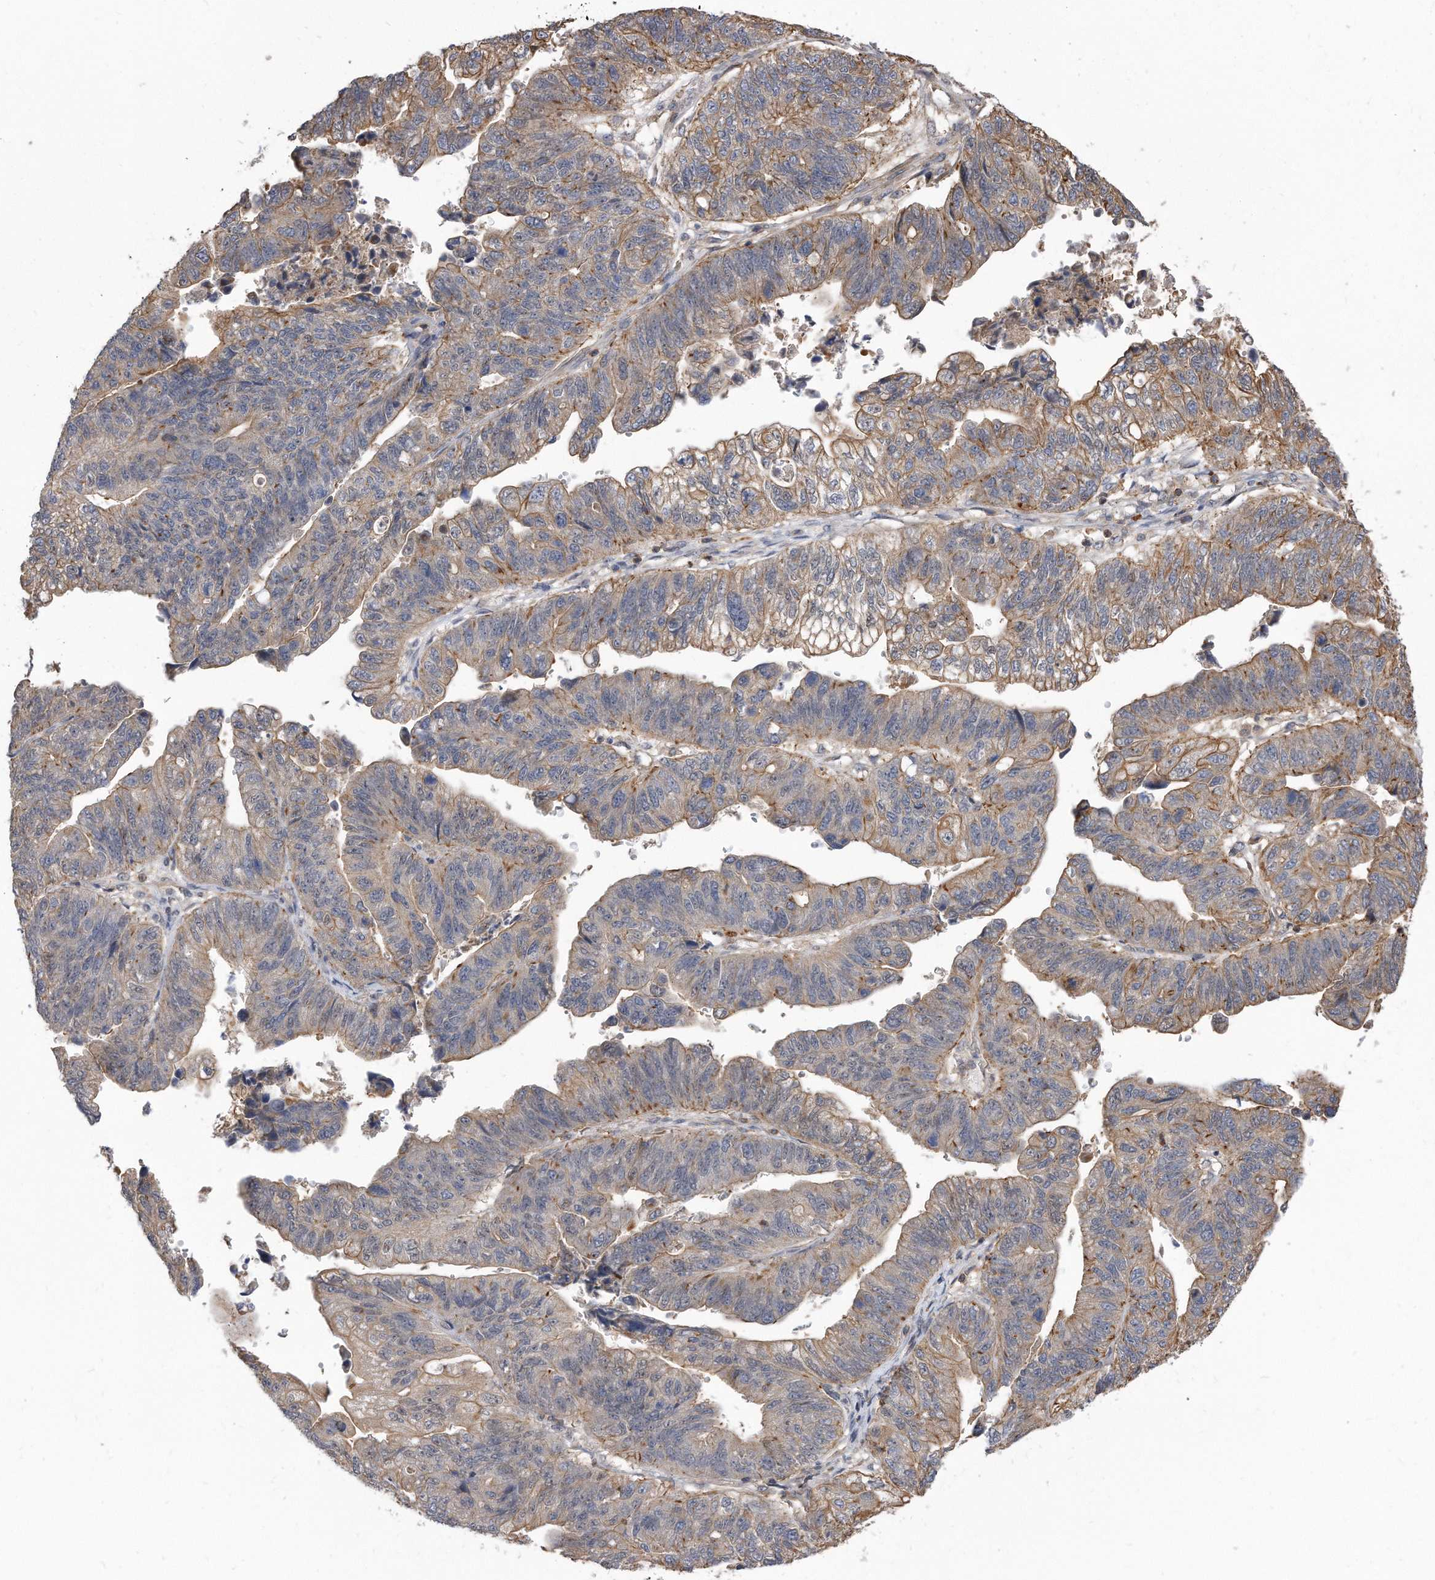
{"staining": {"intensity": "weak", "quantity": "25%-75%", "location": "cytoplasmic/membranous"}, "tissue": "stomach cancer", "cell_type": "Tumor cells", "image_type": "cancer", "snomed": [{"axis": "morphology", "description": "Adenocarcinoma, NOS"}, {"axis": "topography", "description": "Stomach"}], "caption": "Human stomach adenocarcinoma stained with a protein marker demonstrates weak staining in tumor cells.", "gene": "TCP1", "patient": {"sex": "male", "age": 59}}